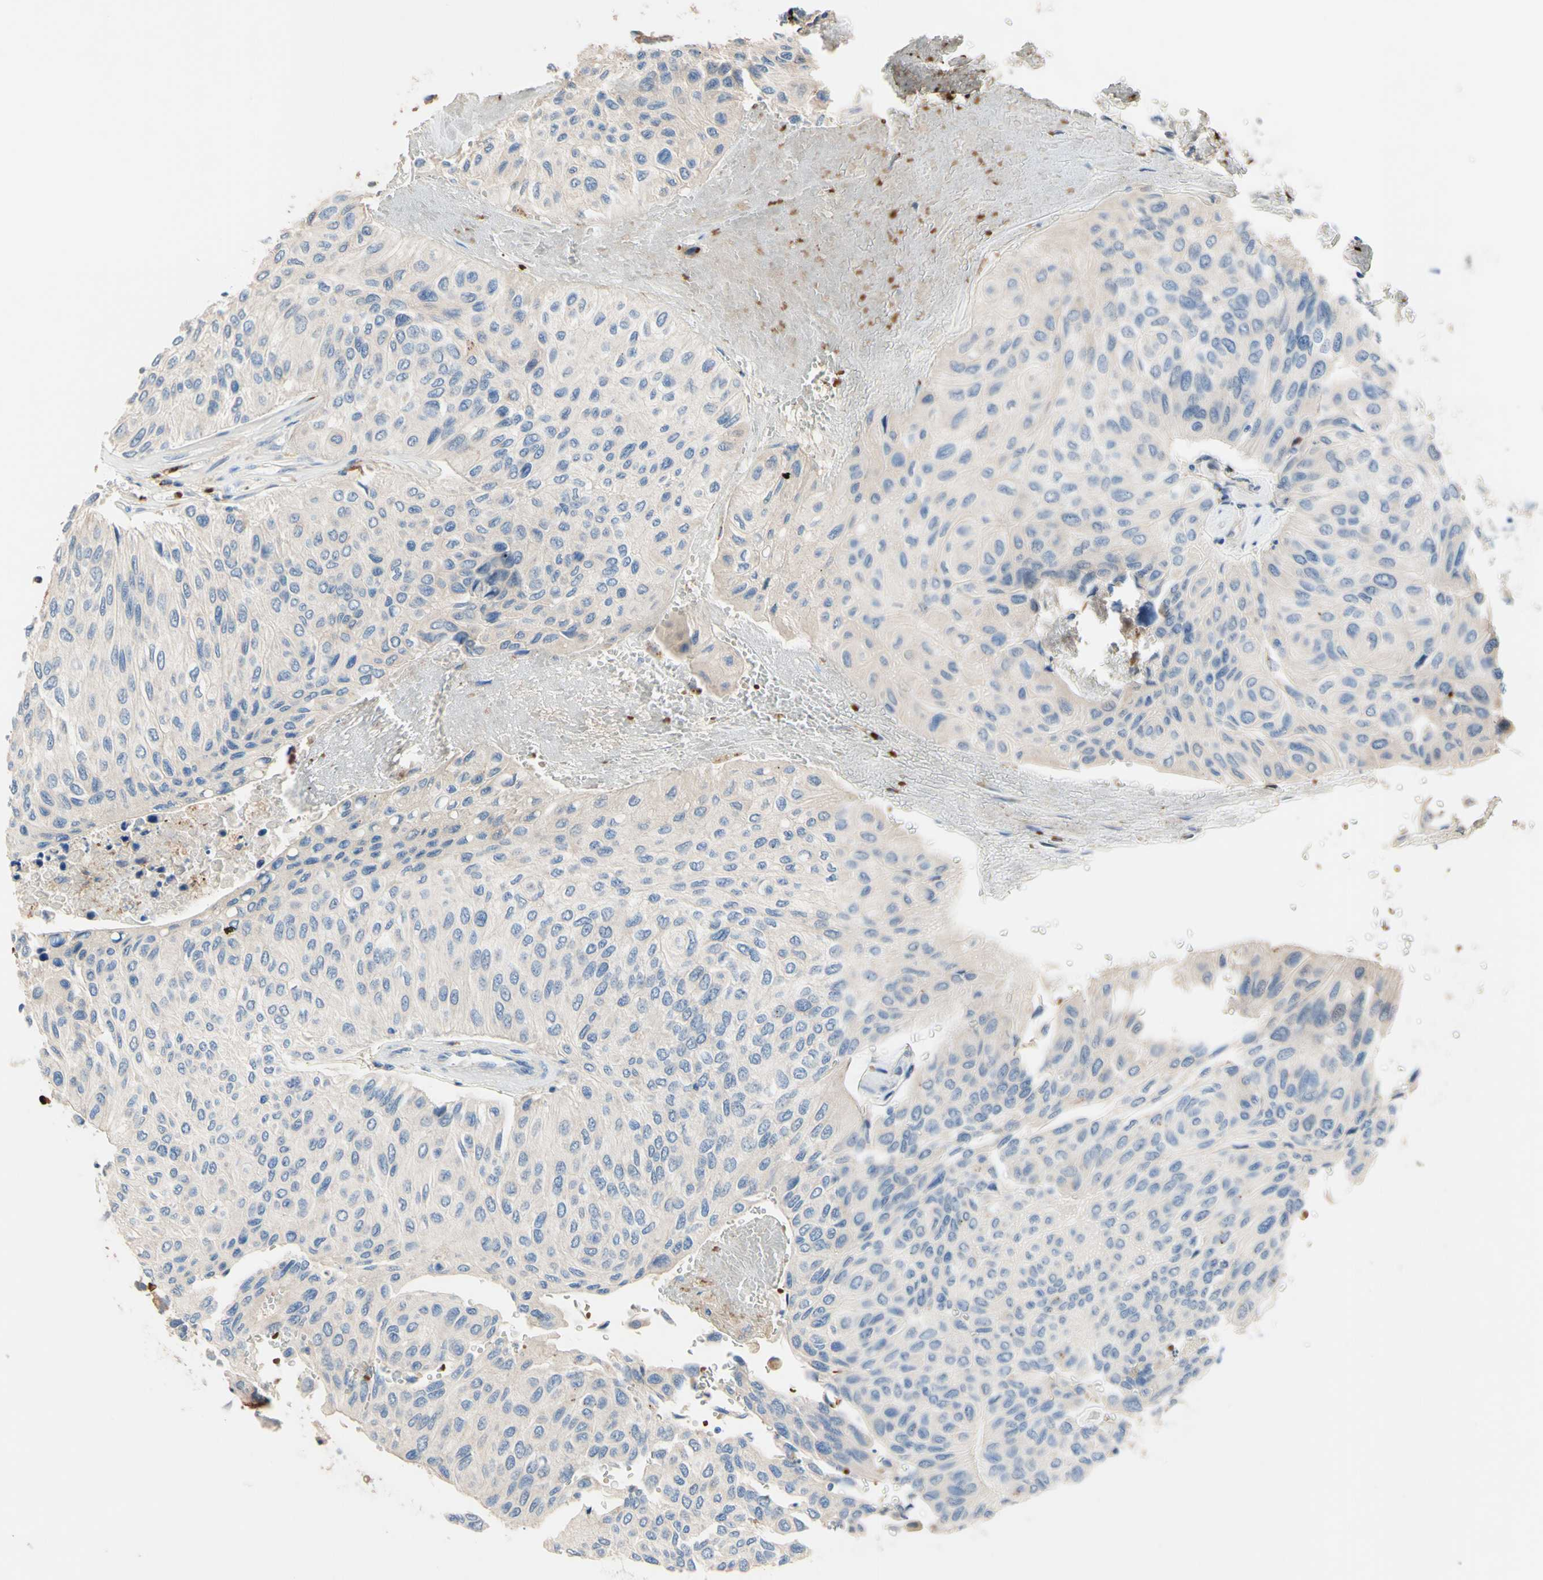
{"staining": {"intensity": "negative", "quantity": "none", "location": "none"}, "tissue": "urothelial cancer", "cell_type": "Tumor cells", "image_type": "cancer", "snomed": [{"axis": "morphology", "description": "Urothelial carcinoma, High grade"}, {"axis": "topography", "description": "Urinary bladder"}], "caption": "Immunohistochemical staining of human high-grade urothelial carcinoma shows no significant positivity in tumor cells.", "gene": "CDON", "patient": {"sex": "male", "age": 66}}